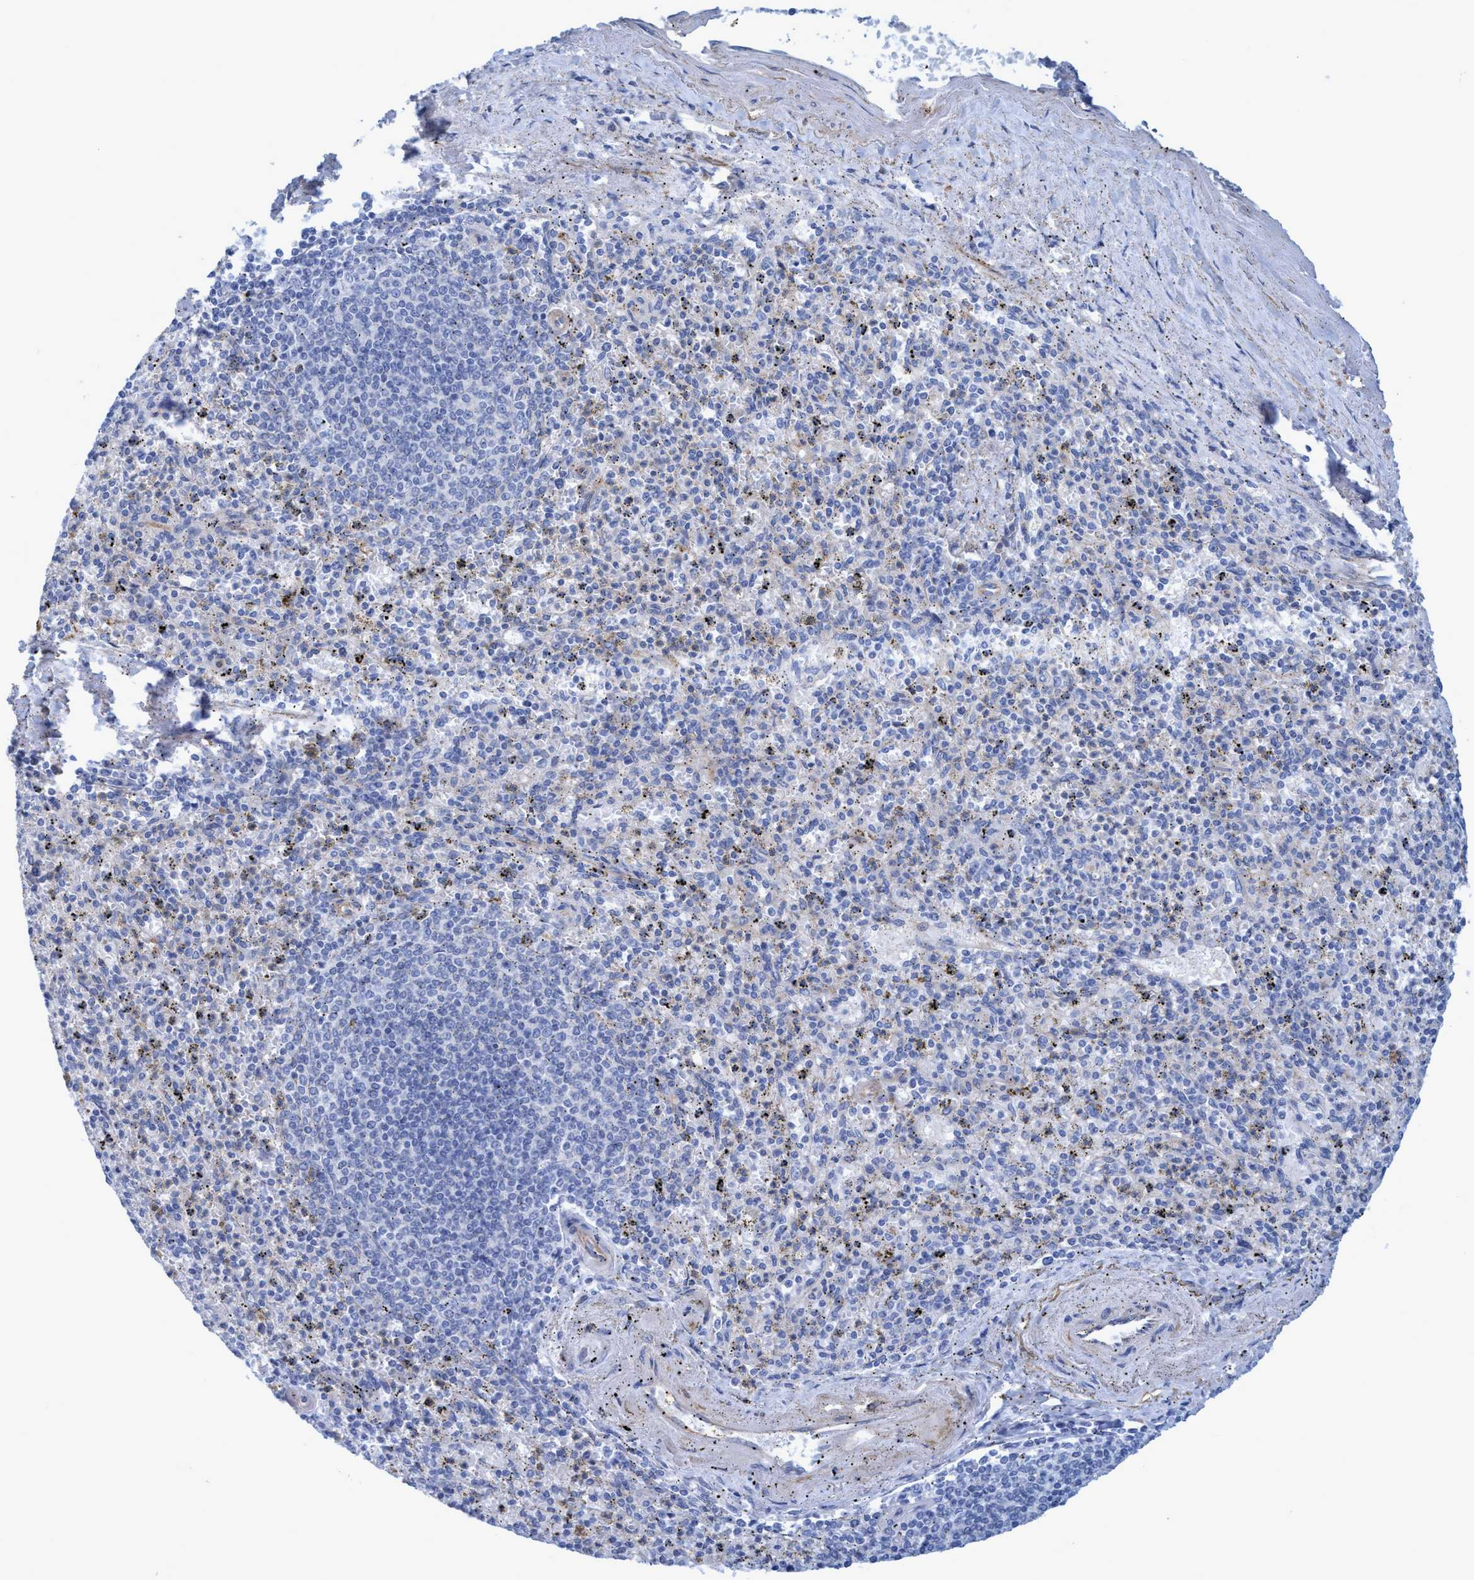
{"staining": {"intensity": "negative", "quantity": "none", "location": "none"}, "tissue": "spleen", "cell_type": "Cells in red pulp", "image_type": "normal", "snomed": [{"axis": "morphology", "description": "Normal tissue, NOS"}, {"axis": "topography", "description": "Spleen"}], "caption": "IHC histopathology image of normal spleen stained for a protein (brown), which exhibits no staining in cells in red pulp.", "gene": "GULP1", "patient": {"sex": "male", "age": 72}}